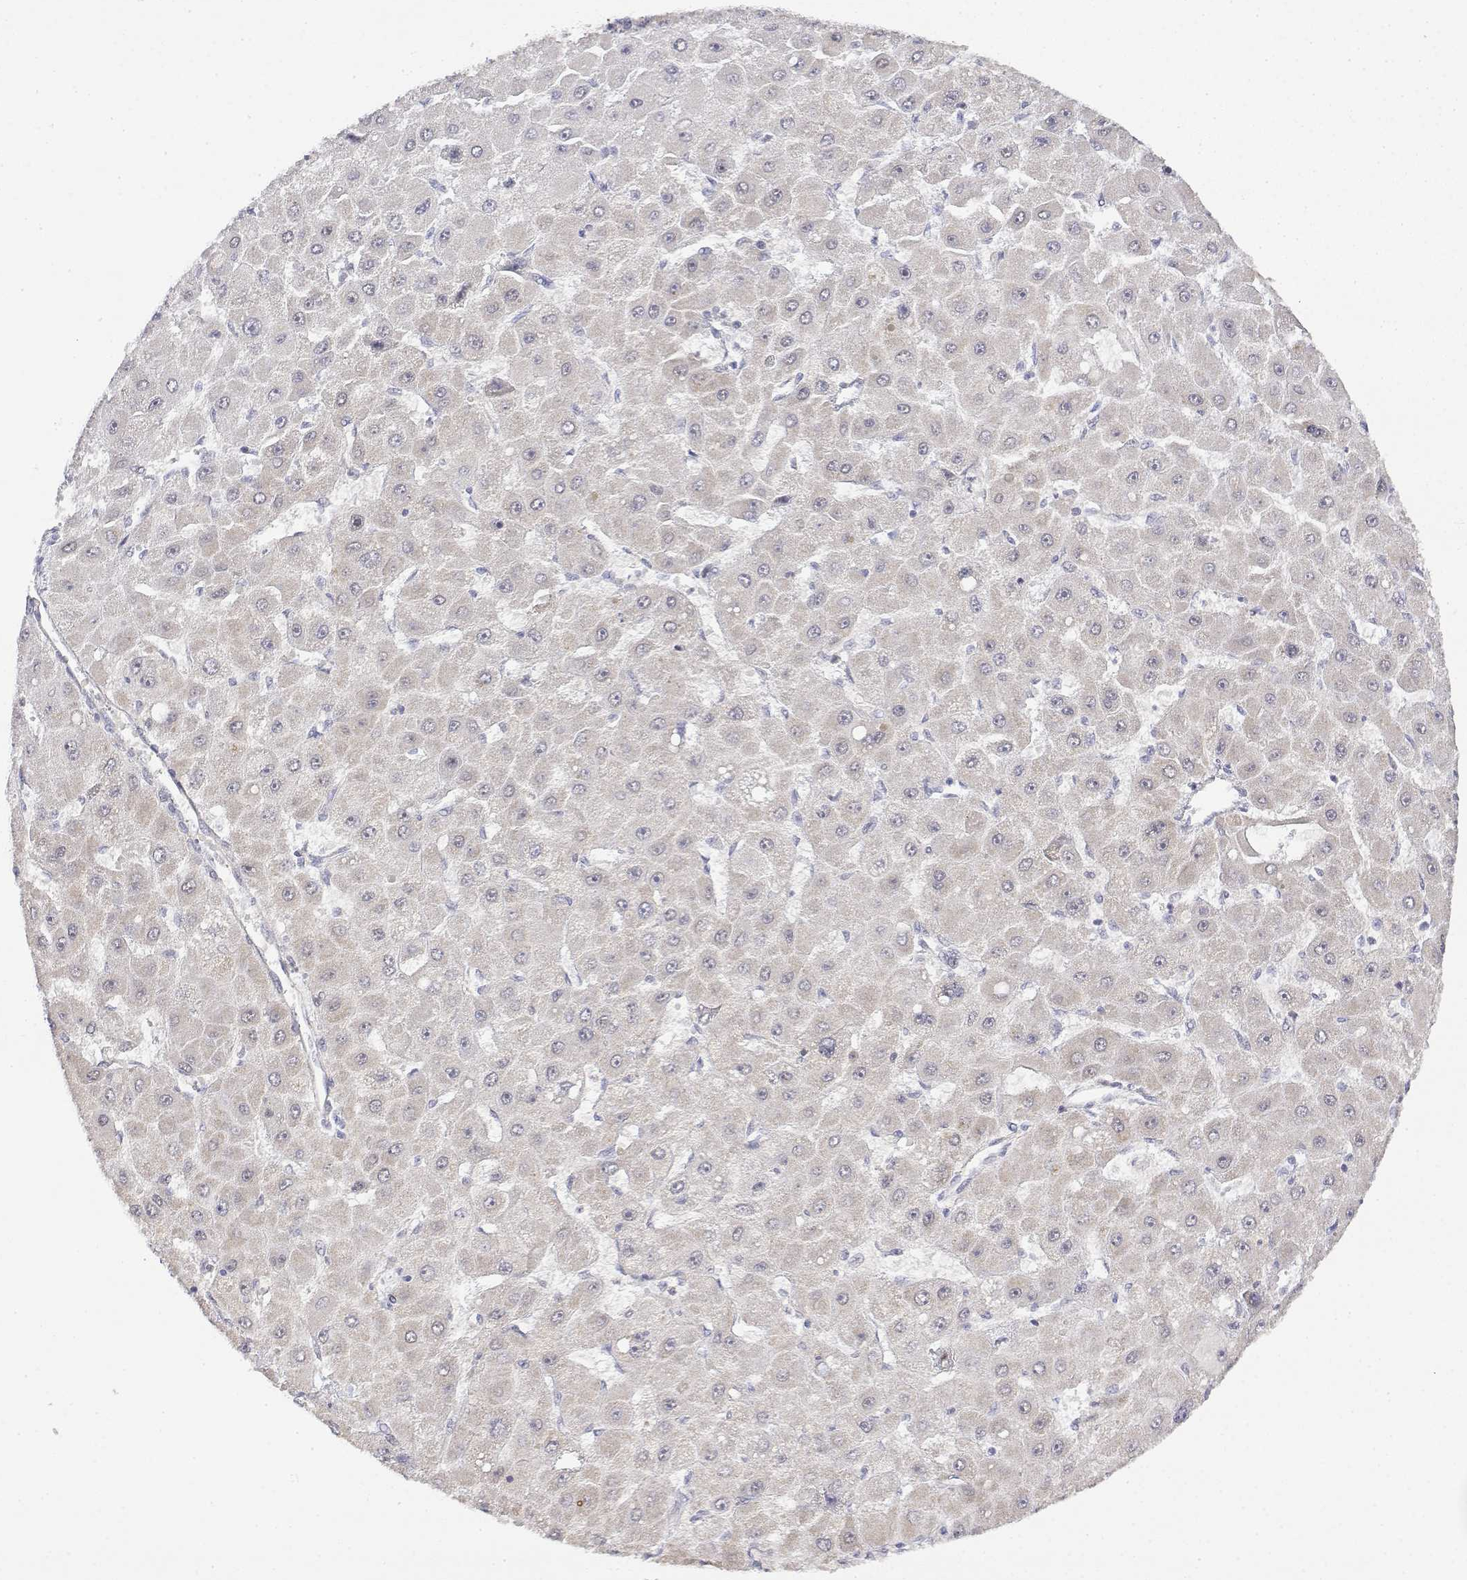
{"staining": {"intensity": "negative", "quantity": "none", "location": "none"}, "tissue": "liver cancer", "cell_type": "Tumor cells", "image_type": "cancer", "snomed": [{"axis": "morphology", "description": "Carcinoma, Hepatocellular, NOS"}, {"axis": "topography", "description": "Liver"}], "caption": "Immunohistochemical staining of human liver cancer reveals no significant staining in tumor cells.", "gene": "GADD45GIP1", "patient": {"sex": "female", "age": 25}}